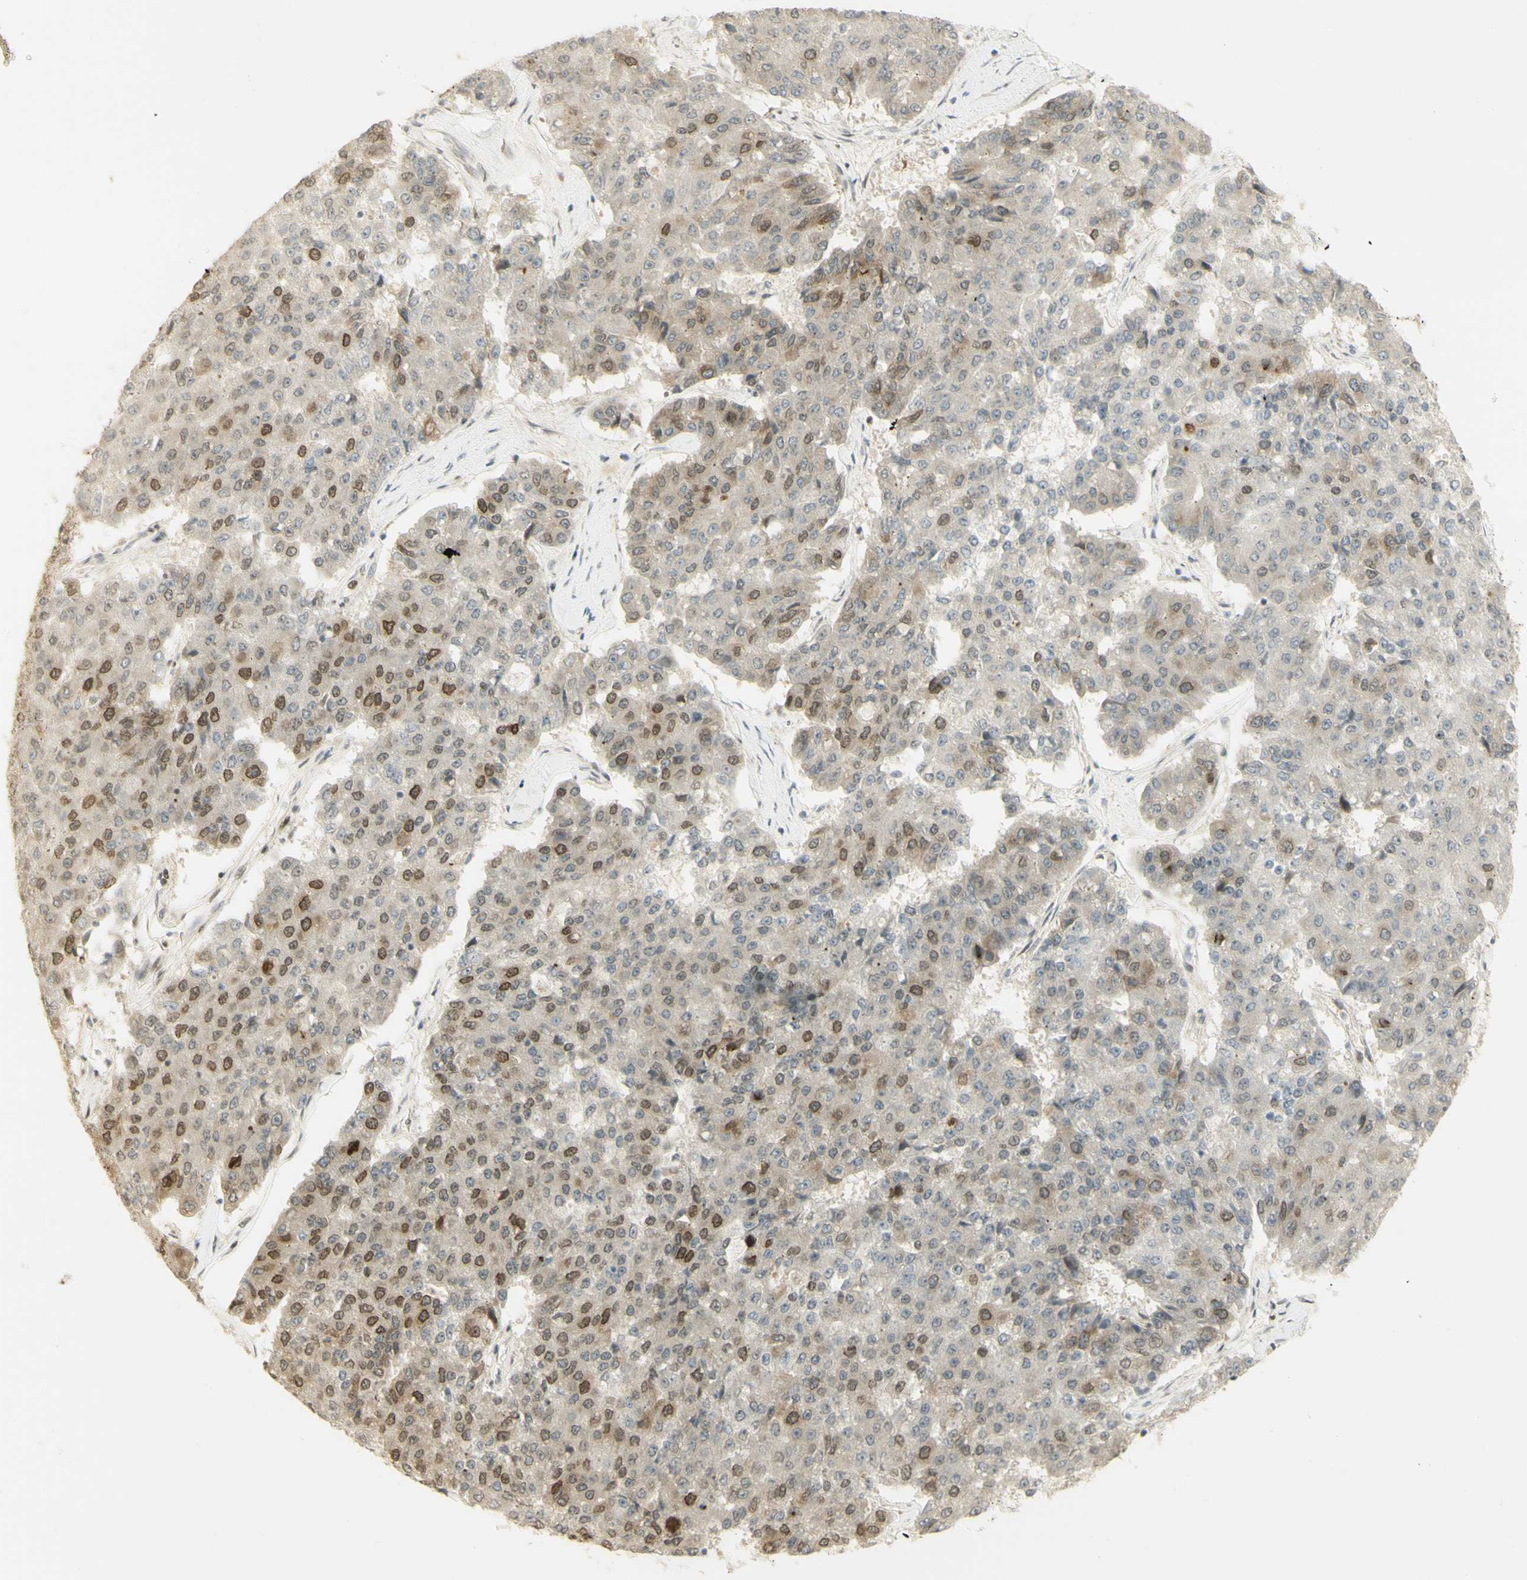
{"staining": {"intensity": "moderate", "quantity": "<25%", "location": "cytoplasmic/membranous,nuclear"}, "tissue": "pancreatic cancer", "cell_type": "Tumor cells", "image_type": "cancer", "snomed": [{"axis": "morphology", "description": "Adenocarcinoma, NOS"}, {"axis": "topography", "description": "Pancreas"}], "caption": "Pancreatic cancer stained for a protein reveals moderate cytoplasmic/membranous and nuclear positivity in tumor cells.", "gene": "KIF11", "patient": {"sex": "male", "age": 50}}